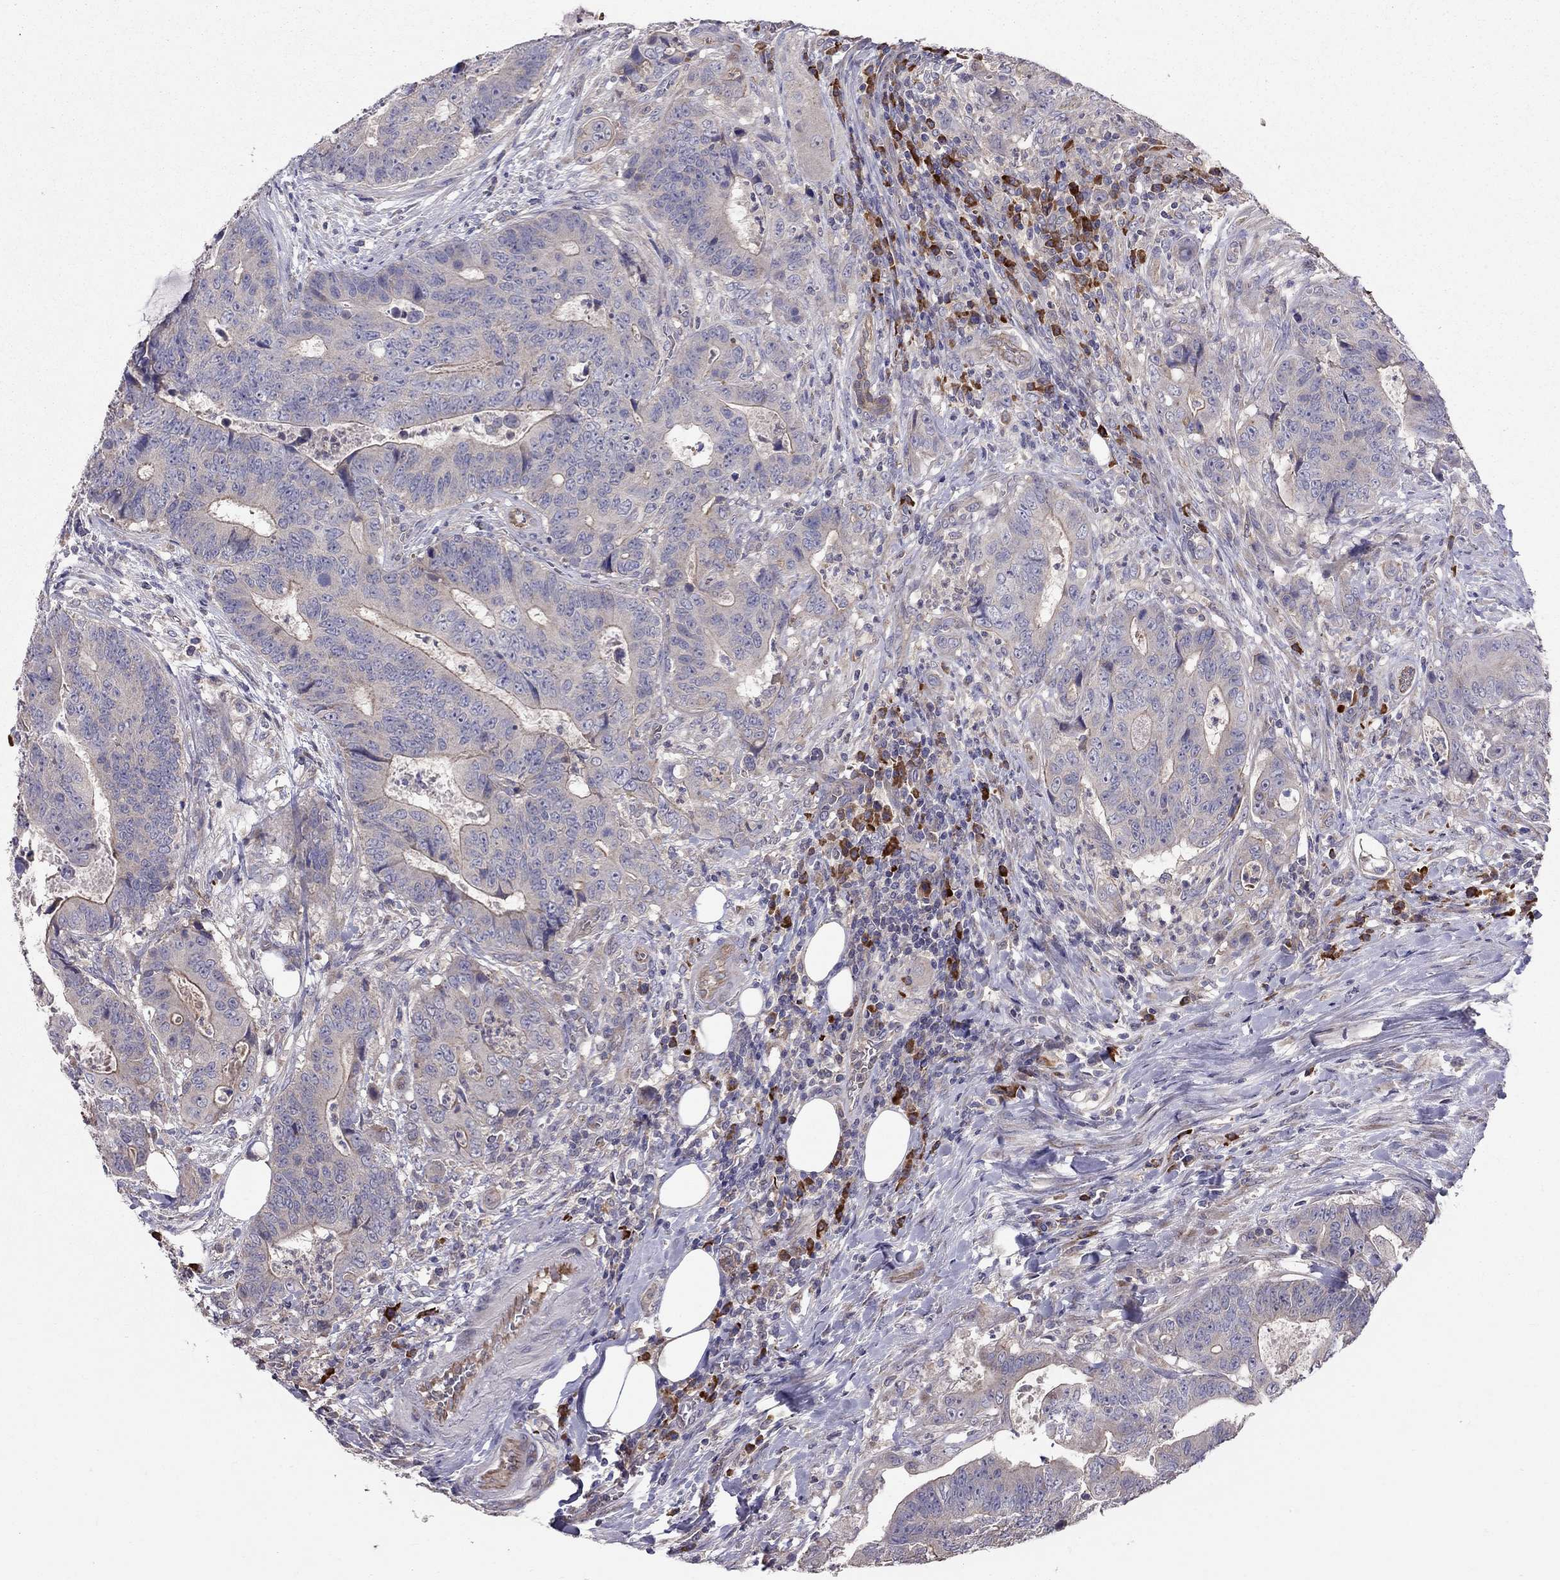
{"staining": {"intensity": "weak", "quantity": "<25%", "location": "cytoplasmic/membranous"}, "tissue": "colorectal cancer", "cell_type": "Tumor cells", "image_type": "cancer", "snomed": [{"axis": "morphology", "description": "Adenocarcinoma, NOS"}, {"axis": "topography", "description": "Colon"}], "caption": "An image of human colorectal cancer (adenocarcinoma) is negative for staining in tumor cells. (DAB immunohistochemistry (IHC), high magnification).", "gene": "PIK3CG", "patient": {"sex": "female", "age": 48}}